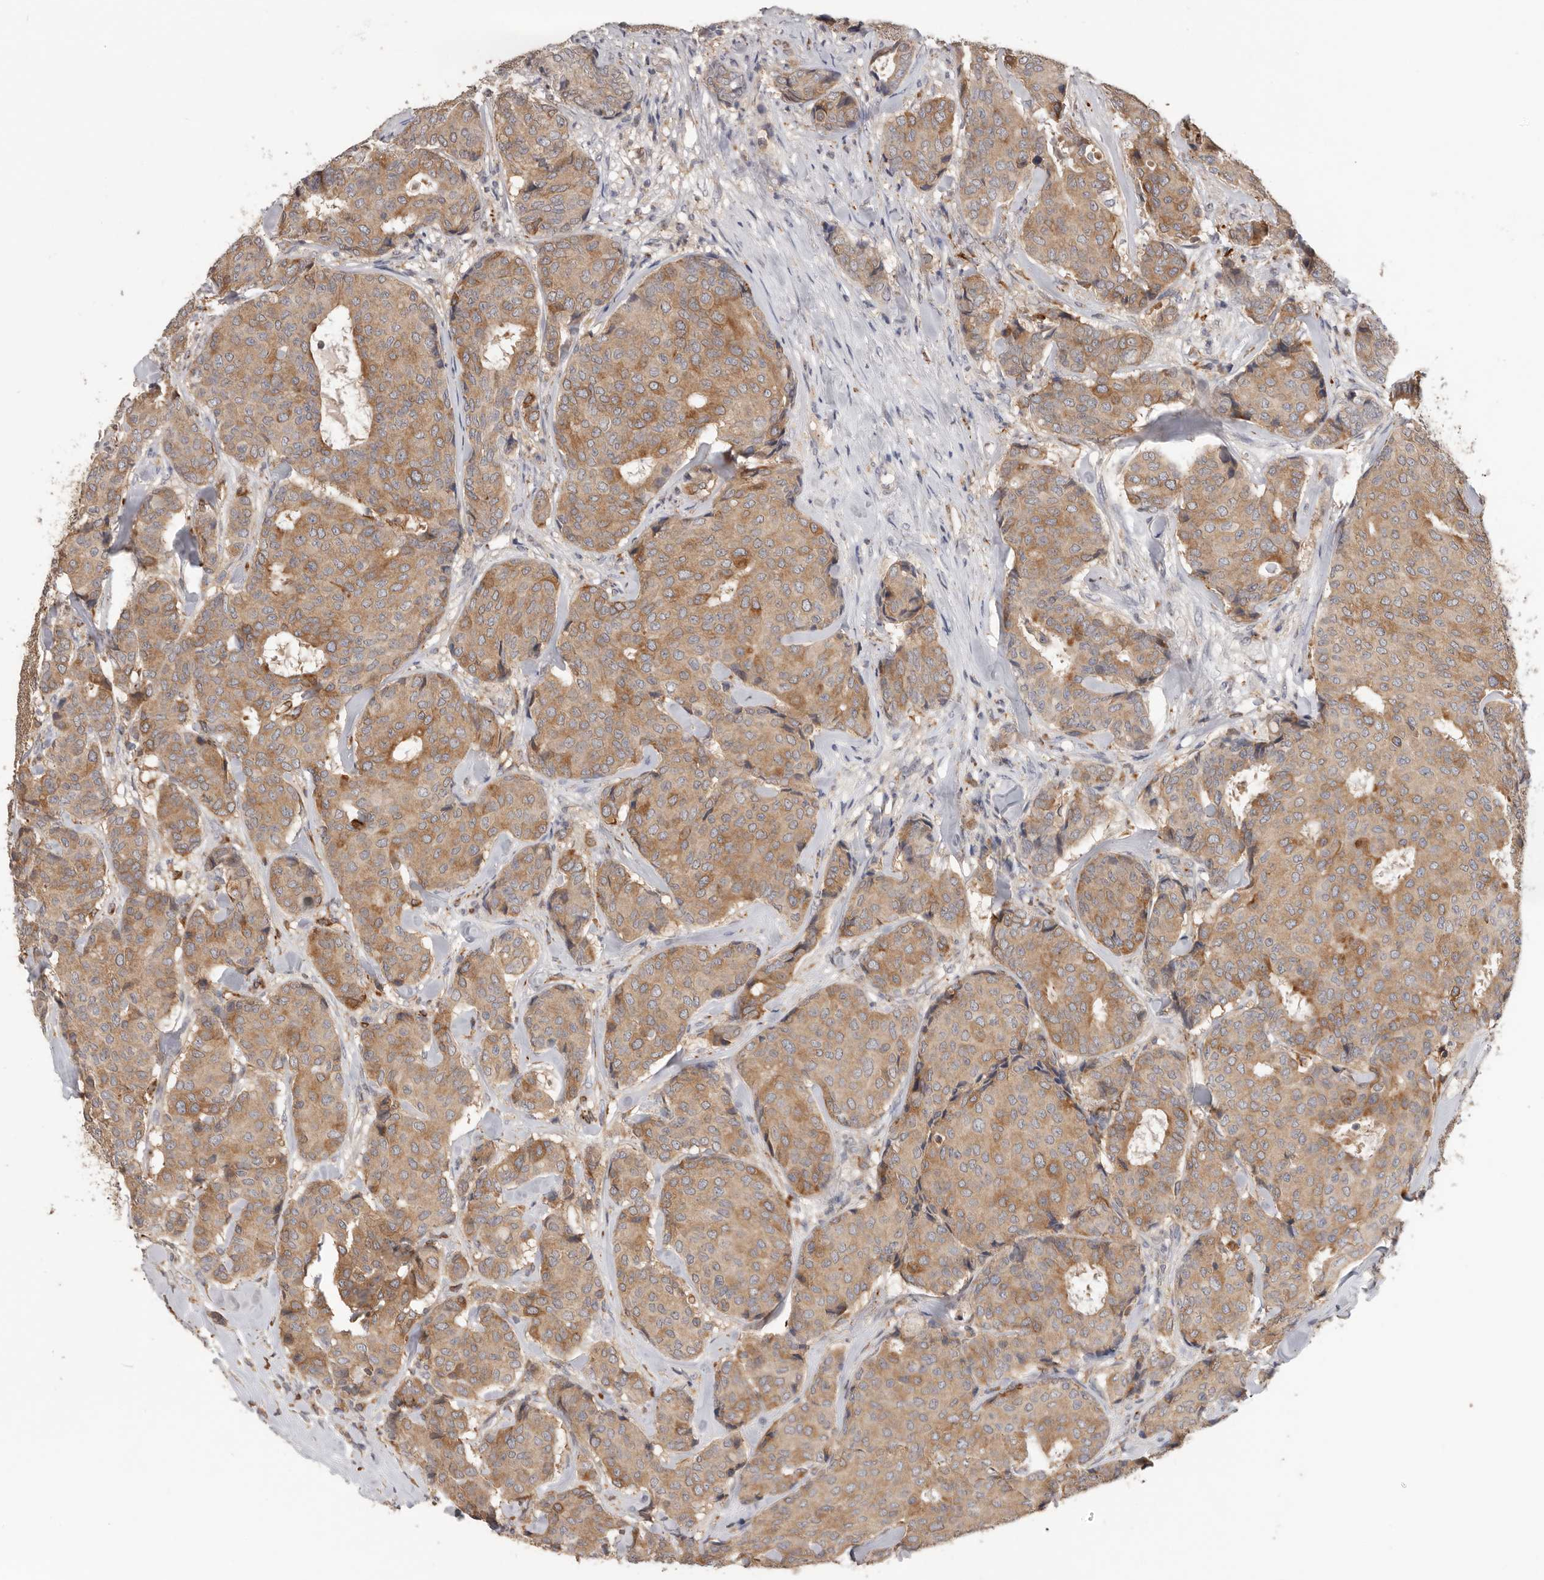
{"staining": {"intensity": "moderate", "quantity": ">75%", "location": "cytoplasmic/membranous"}, "tissue": "breast cancer", "cell_type": "Tumor cells", "image_type": "cancer", "snomed": [{"axis": "morphology", "description": "Duct carcinoma"}, {"axis": "topography", "description": "Breast"}], "caption": "Immunohistochemistry (IHC) staining of breast infiltrating ductal carcinoma, which demonstrates medium levels of moderate cytoplasmic/membranous staining in about >75% of tumor cells indicating moderate cytoplasmic/membranous protein positivity. The staining was performed using DAB (3,3'-diaminobenzidine) (brown) for protein detection and nuclei were counterstained in hematoxylin (blue).", "gene": "TFRC", "patient": {"sex": "female", "age": 75}}